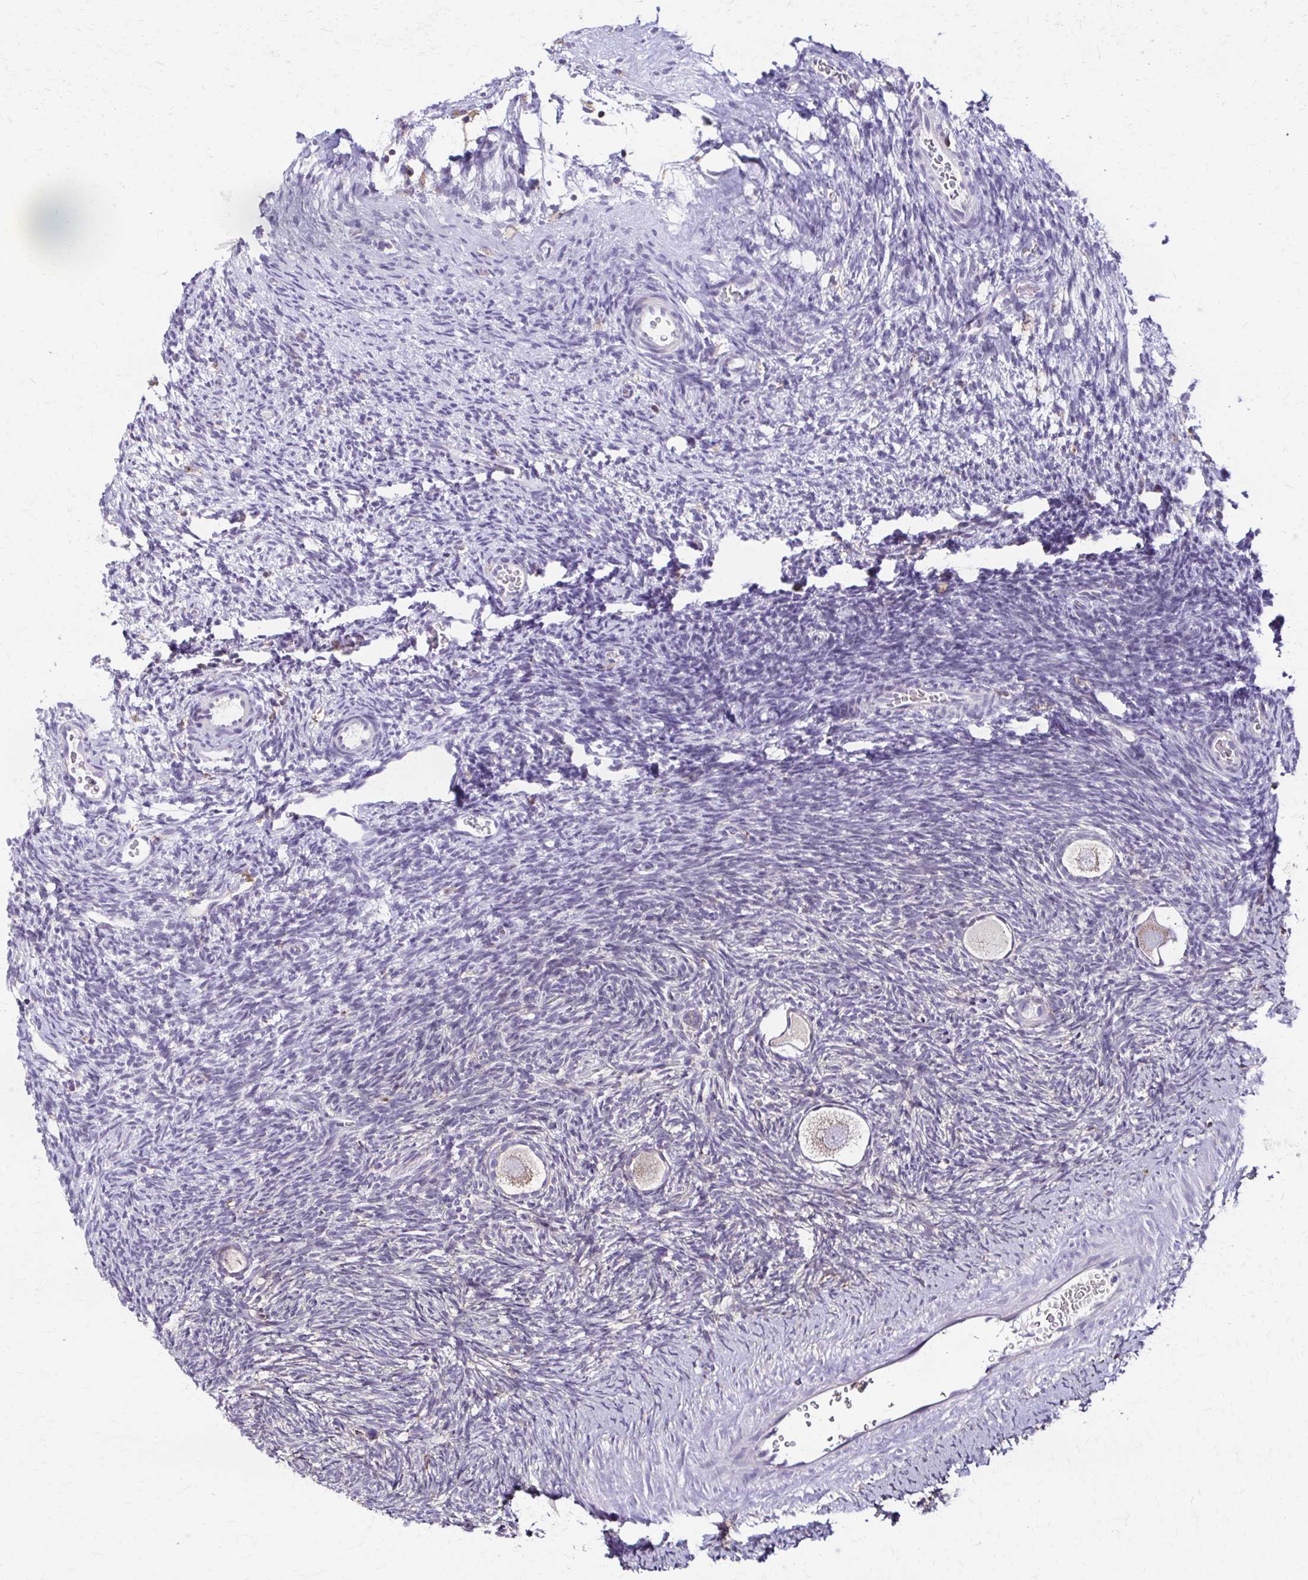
{"staining": {"intensity": "weak", "quantity": "<25%", "location": "cytoplasmic/membranous"}, "tissue": "ovary", "cell_type": "Follicle cells", "image_type": "normal", "snomed": [{"axis": "morphology", "description": "Normal tissue, NOS"}, {"axis": "topography", "description": "Ovary"}], "caption": "This histopathology image is of unremarkable ovary stained with immunohistochemistry (IHC) to label a protein in brown with the nuclei are counter-stained blue. There is no expression in follicle cells.", "gene": "PIK3AP1", "patient": {"sex": "female", "age": 34}}